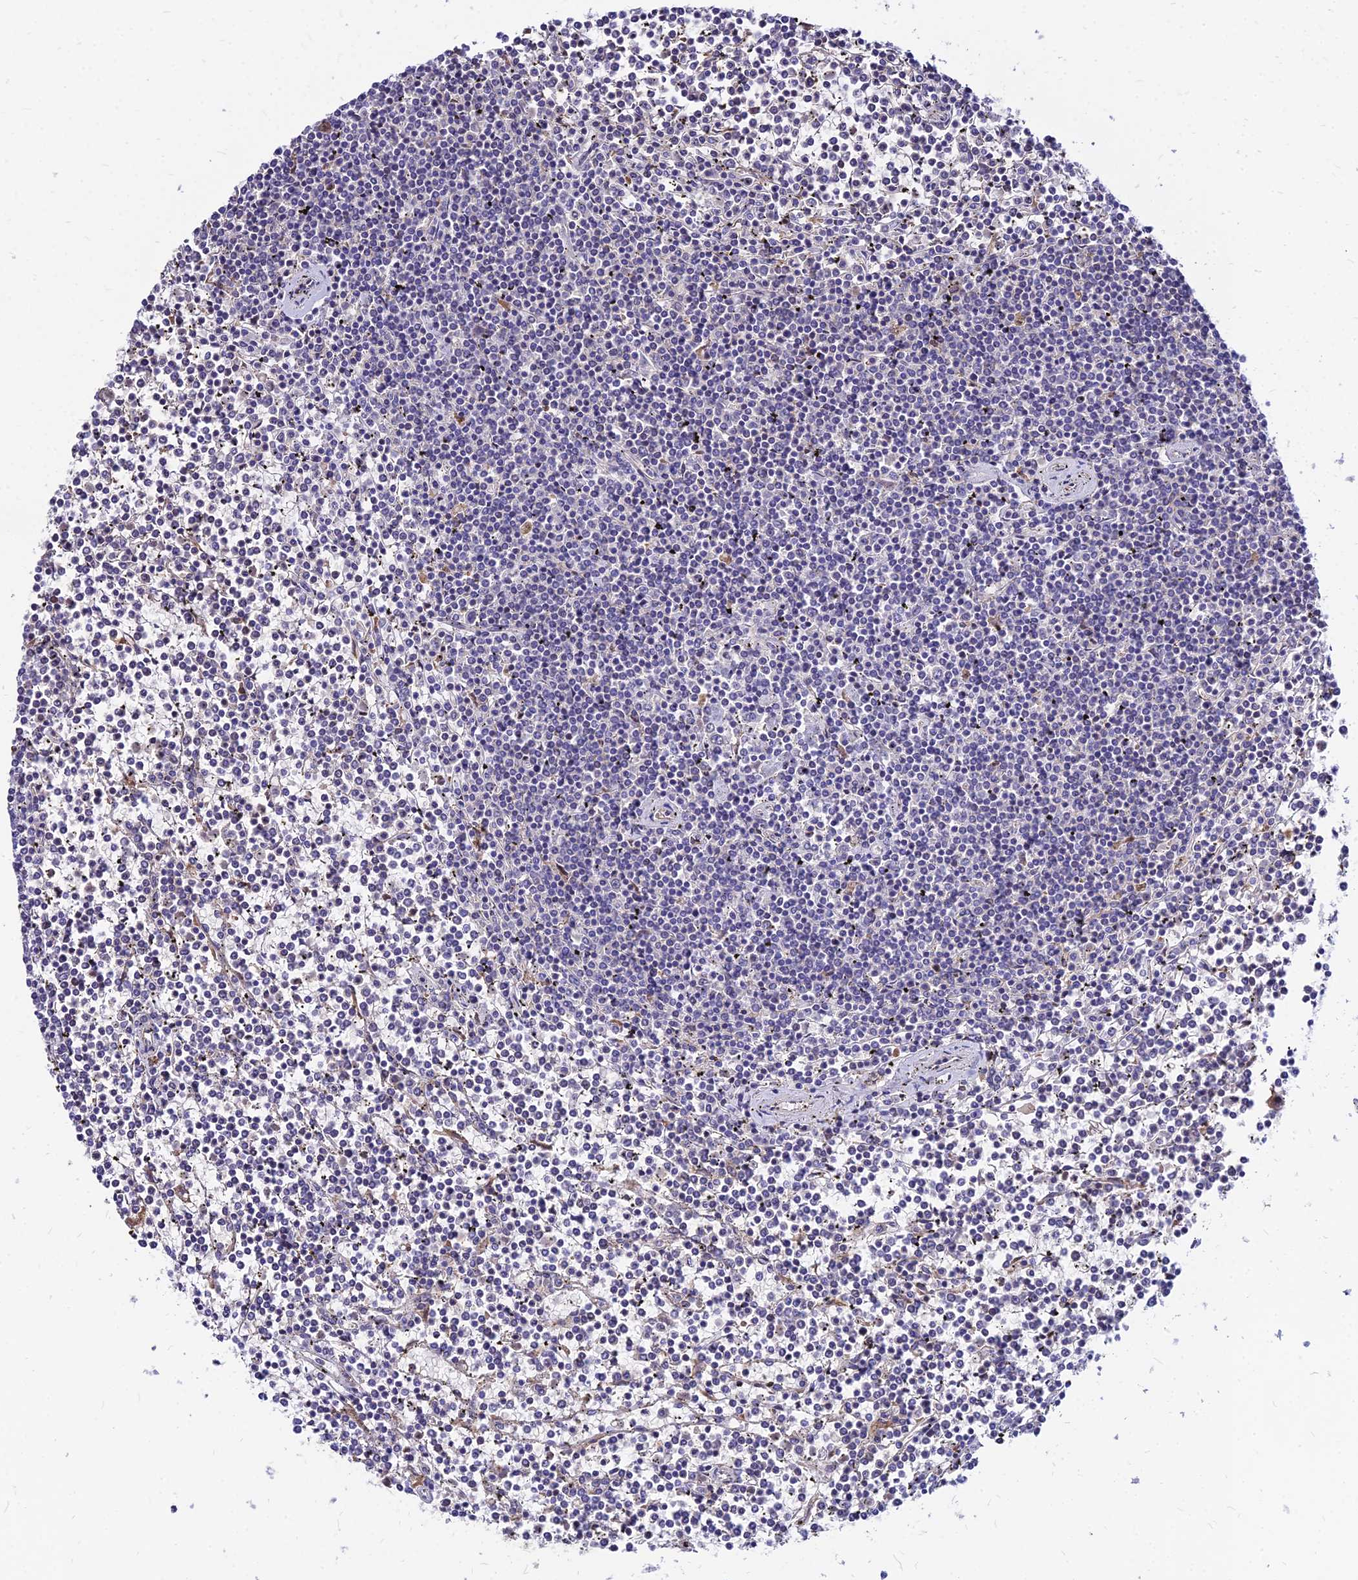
{"staining": {"intensity": "negative", "quantity": "none", "location": "none"}, "tissue": "lymphoma", "cell_type": "Tumor cells", "image_type": "cancer", "snomed": [{"axis": "morphology", "description": "Malignant lymphoma, non-Hodgkin's type, Low grade"}, {"axis": "topography", "description": "Spleen"}], "caption": "This is a photomicrograph of immunohistochemistry staining of low-grade malignant lymphoma, non-Hodgkin's type, which shows no positivity in tumor cells.", "gene": "ACSM6", "patient": {"sex": "female", "age": 19}}